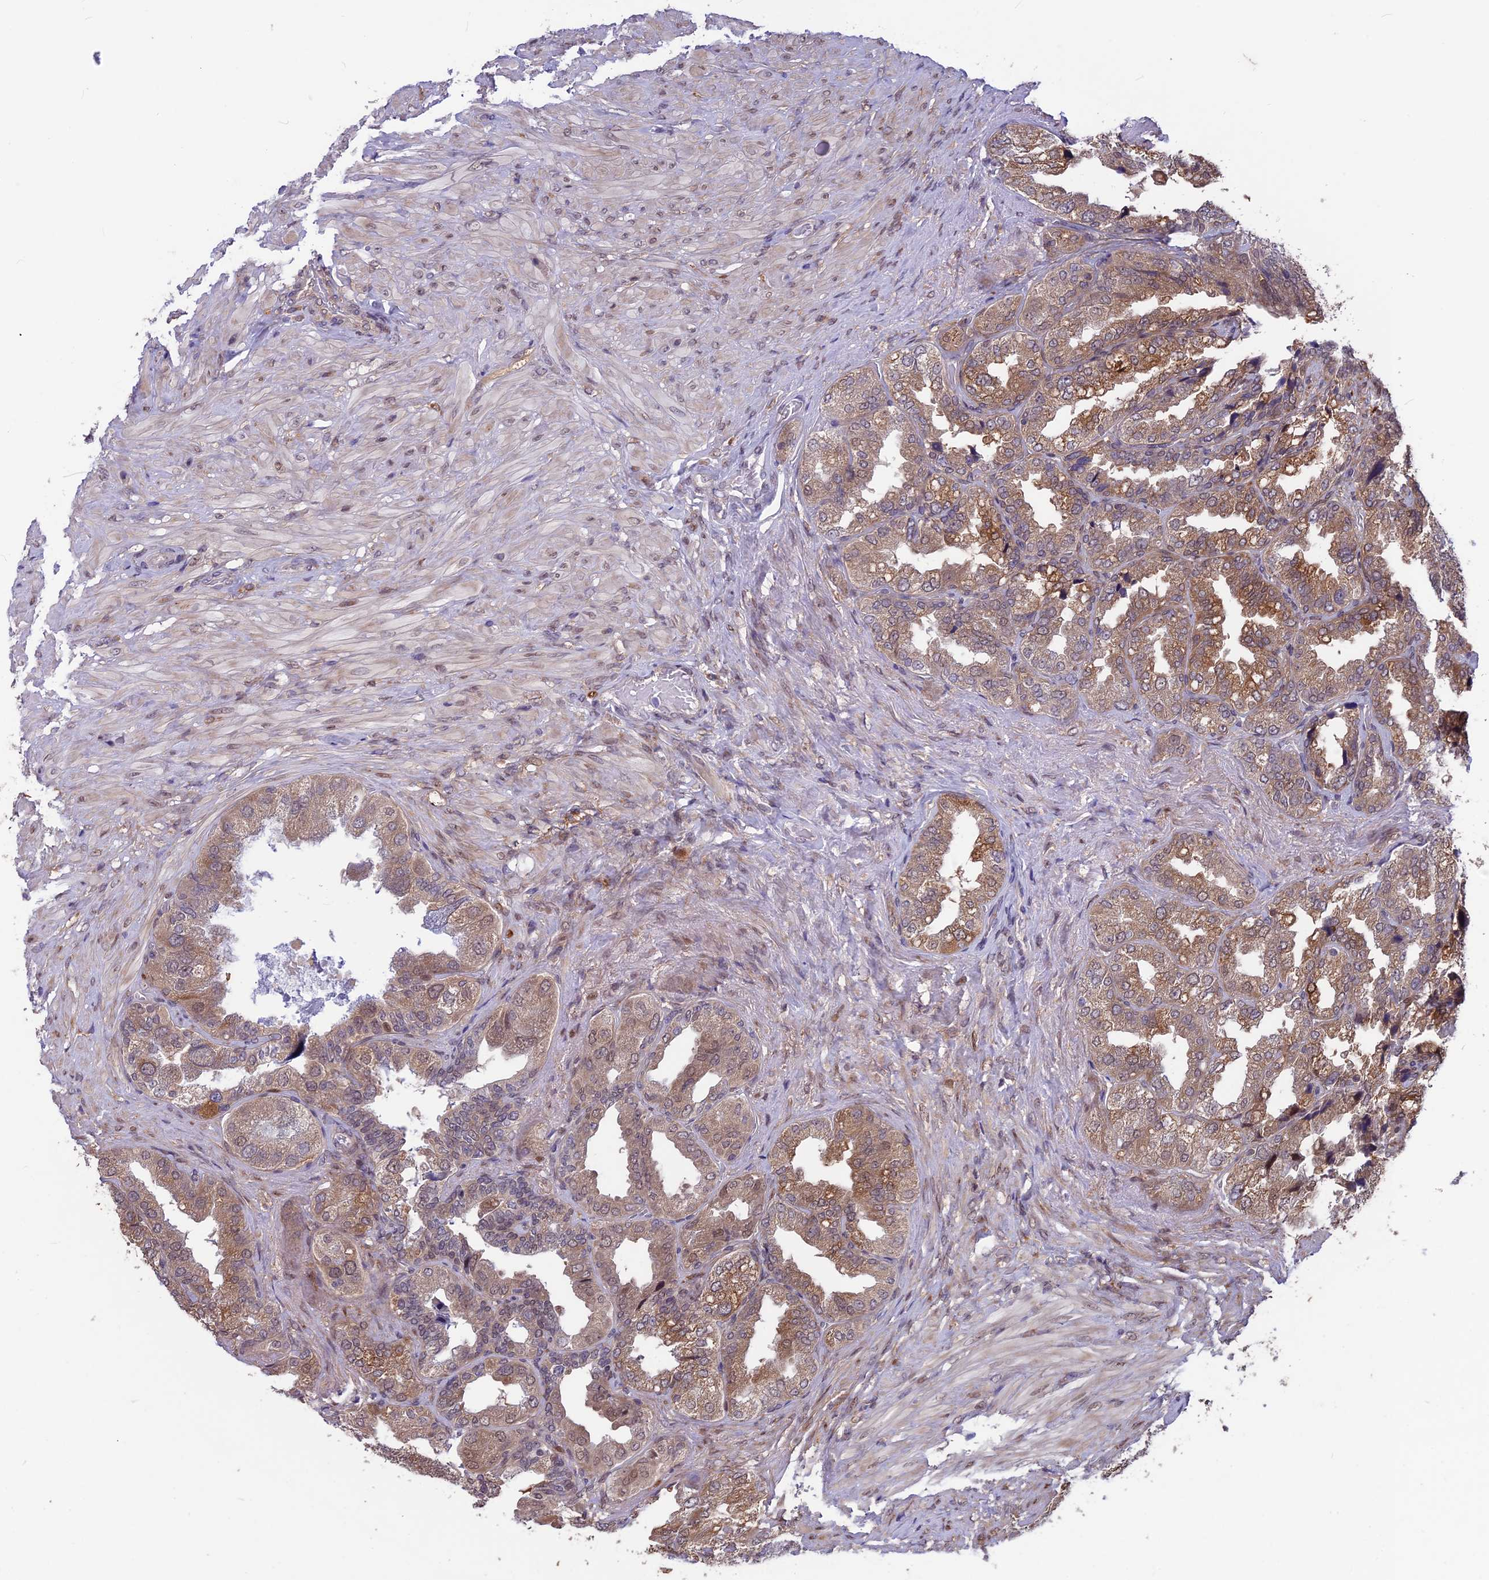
{"staining": {"intensity": "moderate", "quantity": ">75%", "location": "cytoplasmic/membranous"}, "tissue": "seminal vesicle", "cell_type": "Glandular cells", "image_type": "normal", "snomed": [{"axis": "morphology", "description": "Normal tissue, NOS"}, {"axis": "topography", "description": "Seminal veicle"}, {"axis": "topography", "description": "Peripheral nerve tissue"}], "caption": "Brown immunohistochemical staining in unremarkable human seminal vesicle demonstrates moderate cytoplasmic/membranous expression in about >75% of glandular cells. (brown staining indicates protein expression, while blue staining denotes nuclei).", "gene": "MAST2", "patient": {"sex": "male", "age": 63}}